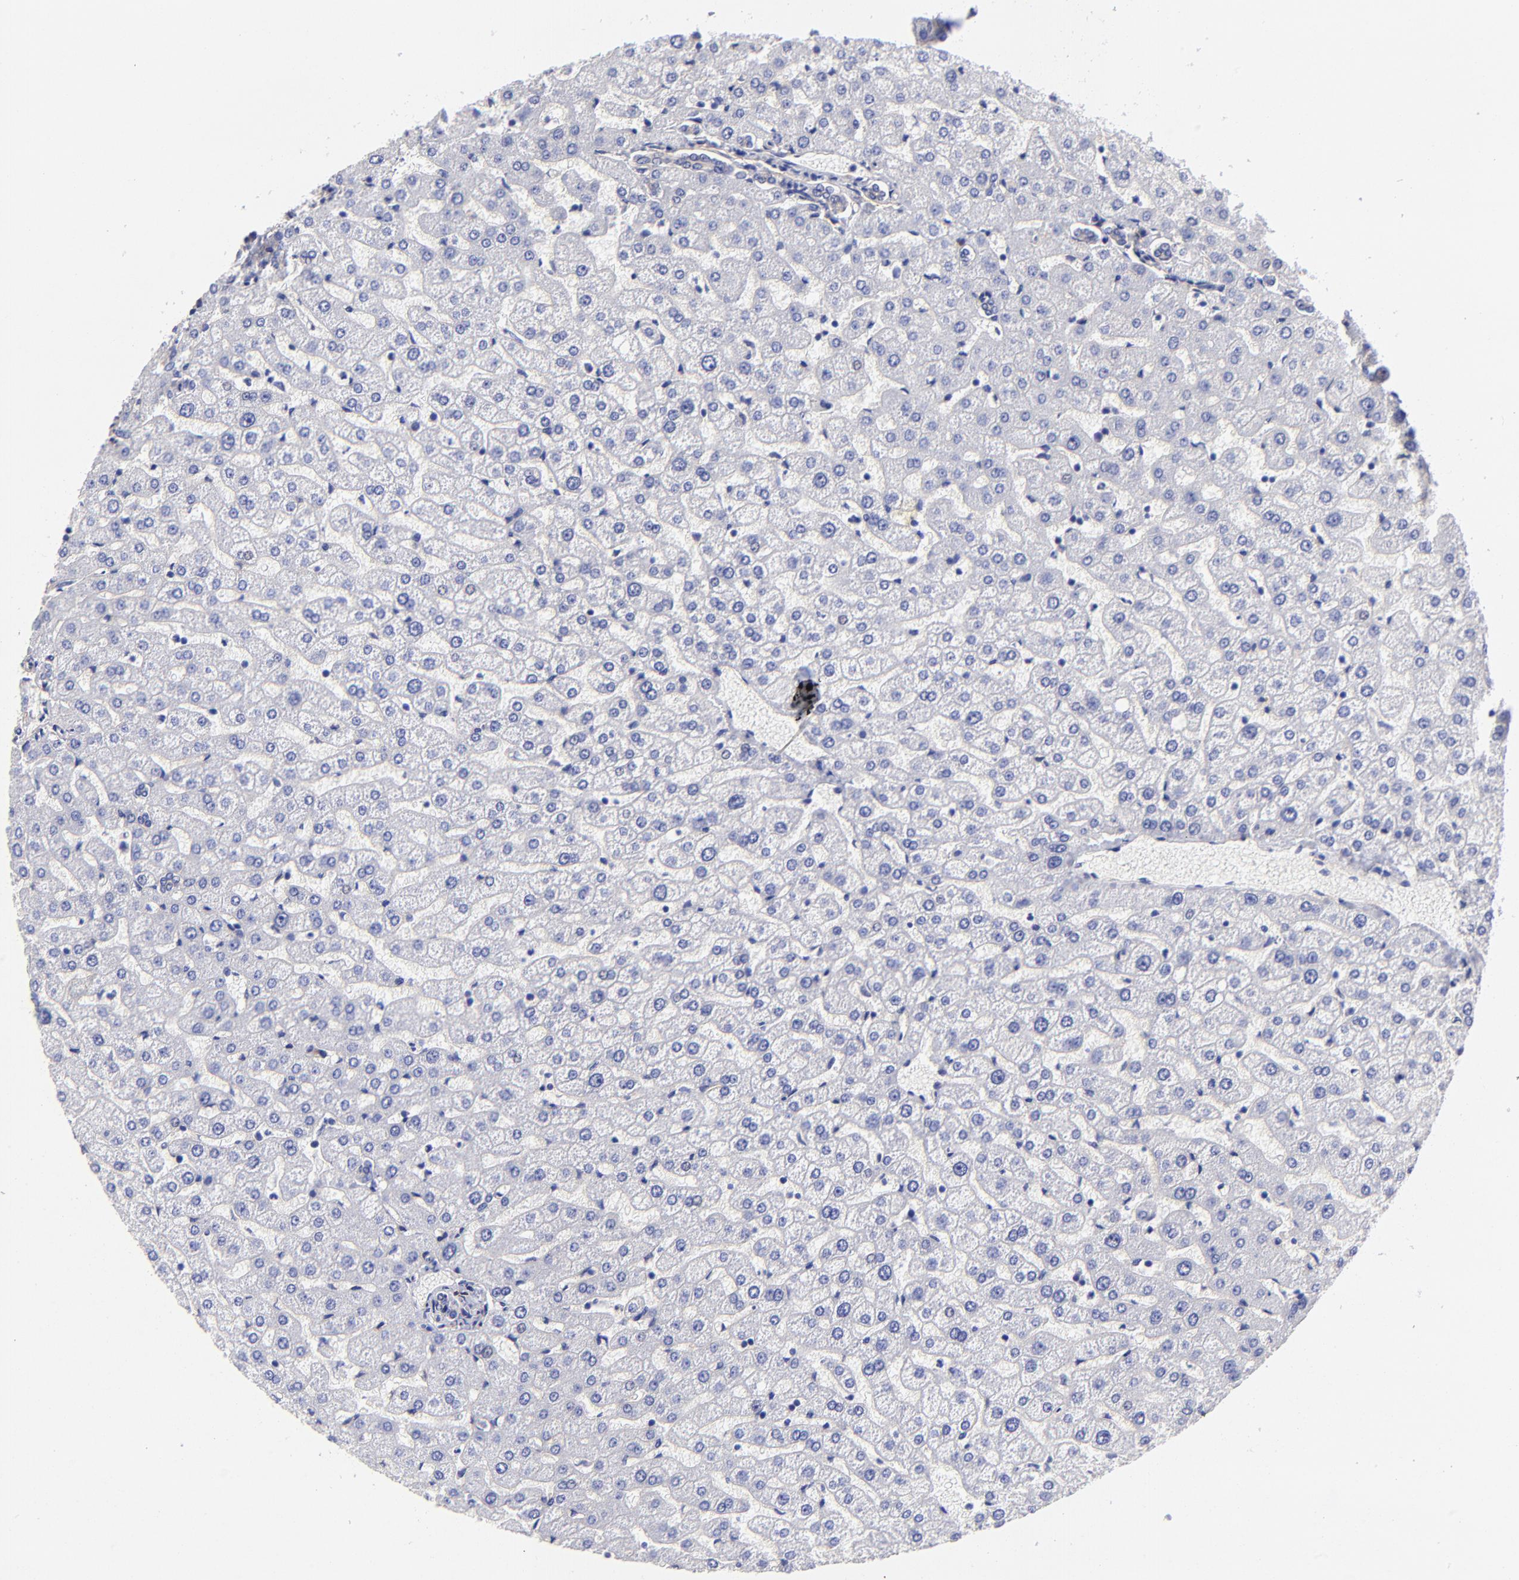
{"staining": {"intensity": "negative", "quantity": "none", "location": "none"}, "tissue": "liver", "cell_type": "Cholangiocytes", "image_type": "normal", "snomed": [{"axis": "morphology", "description": "Normal tissue, NOS"}, {"axis": "morphology", "description": "Fibrosis, NOS"}, {"axis": "topography", "description": "Liver"}], "caption": "Immunohistochemical staining of unremarkable liver displays no significant expression in cholangiocytes.", "gene": "PPFIBP1", "patient": {"sex": "female", "age": 29}}